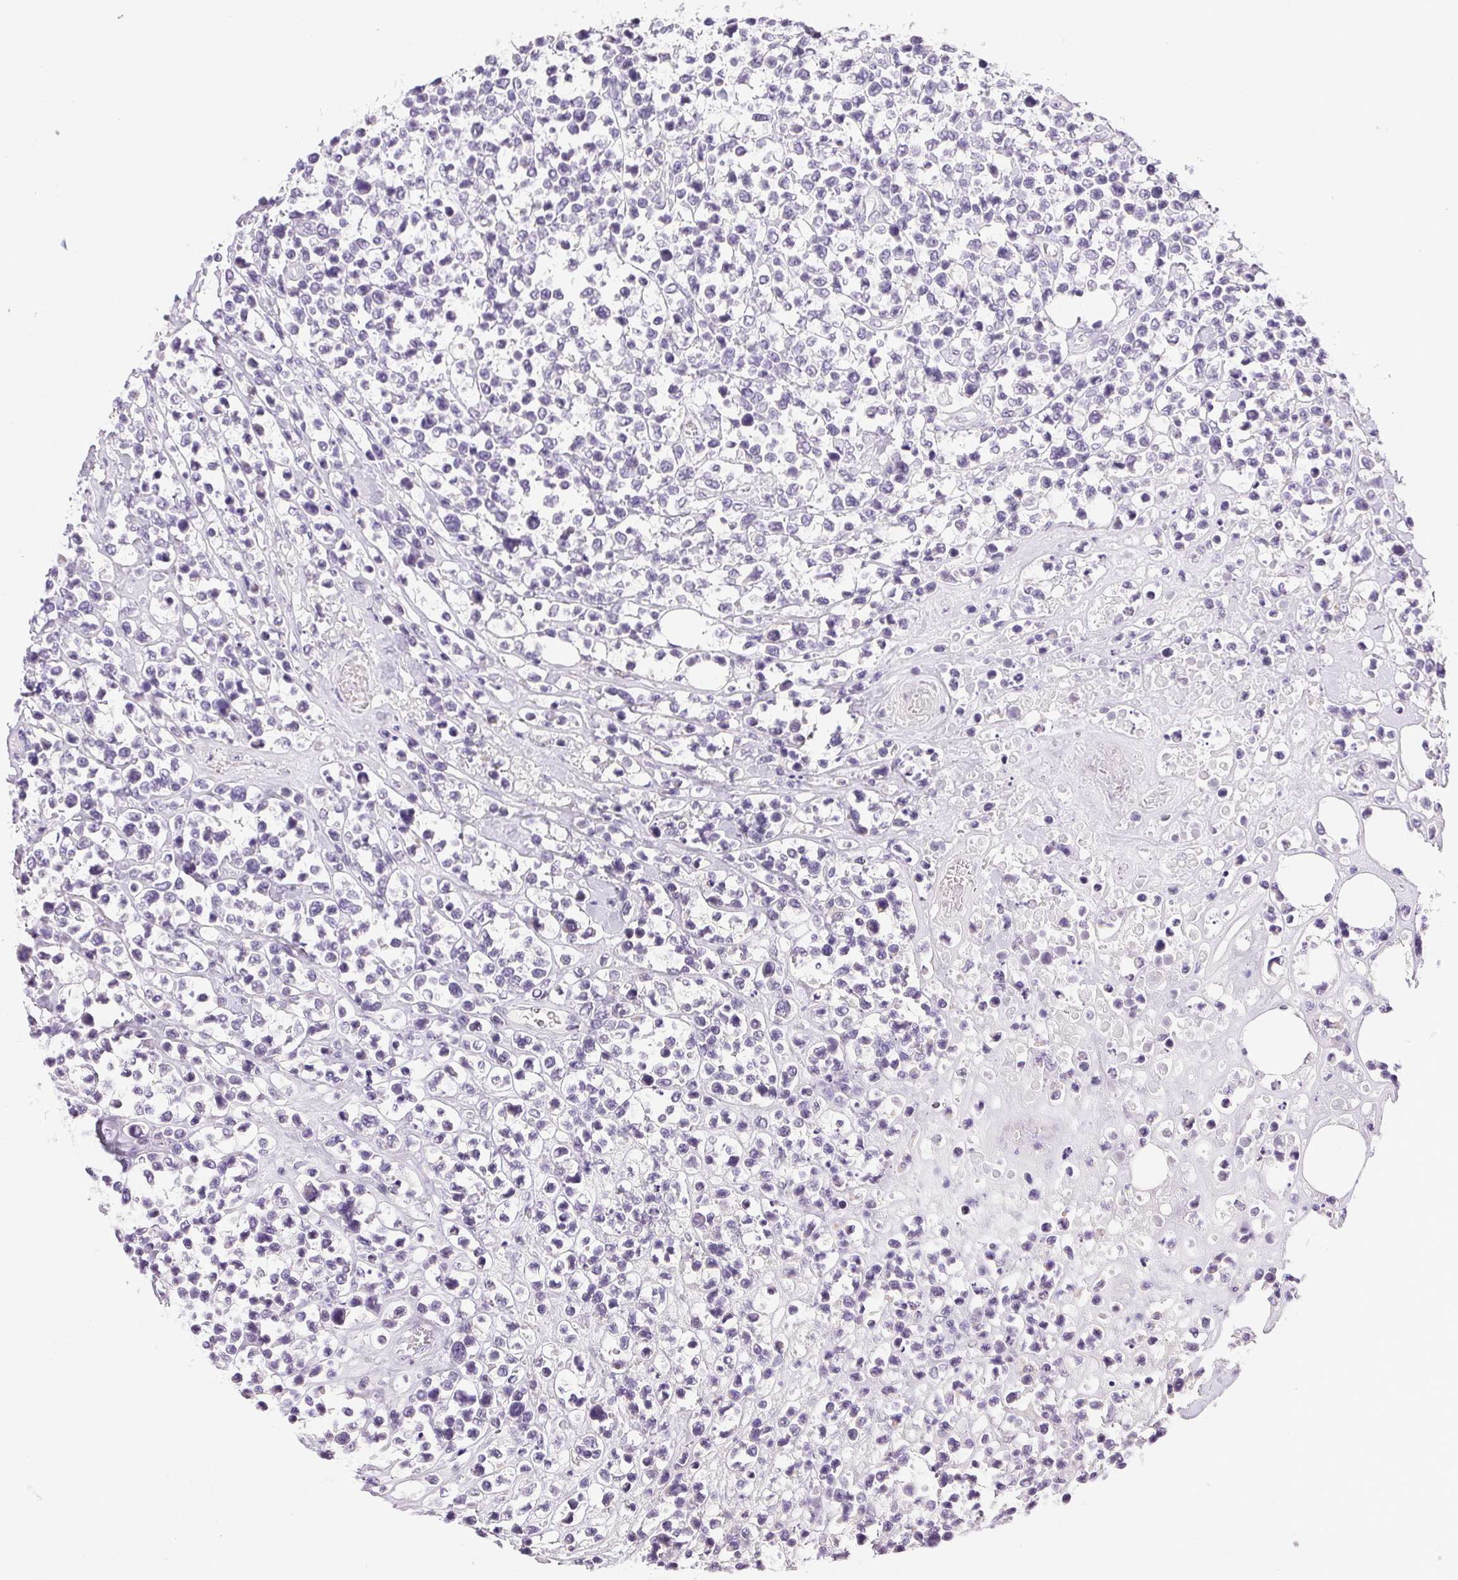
{"staining": {"intensity": "negative", "quantity": "none", "location": "none"}, "tissue": "lymphoma", "cell_type": "Tumor cells", "image_type": "cancer", "snomed": [{"axis": "morphology", "description": "Malignant lymphoma, non-Hodgkin's type, High grade"}, {"axis": "topography", "description": "Soft tissue"}], "caption": "Tumor cells are negative for protein expression in human lymphoma.", "gene": "GSDMC", "patient": {"sex": "female", "age": 56}}